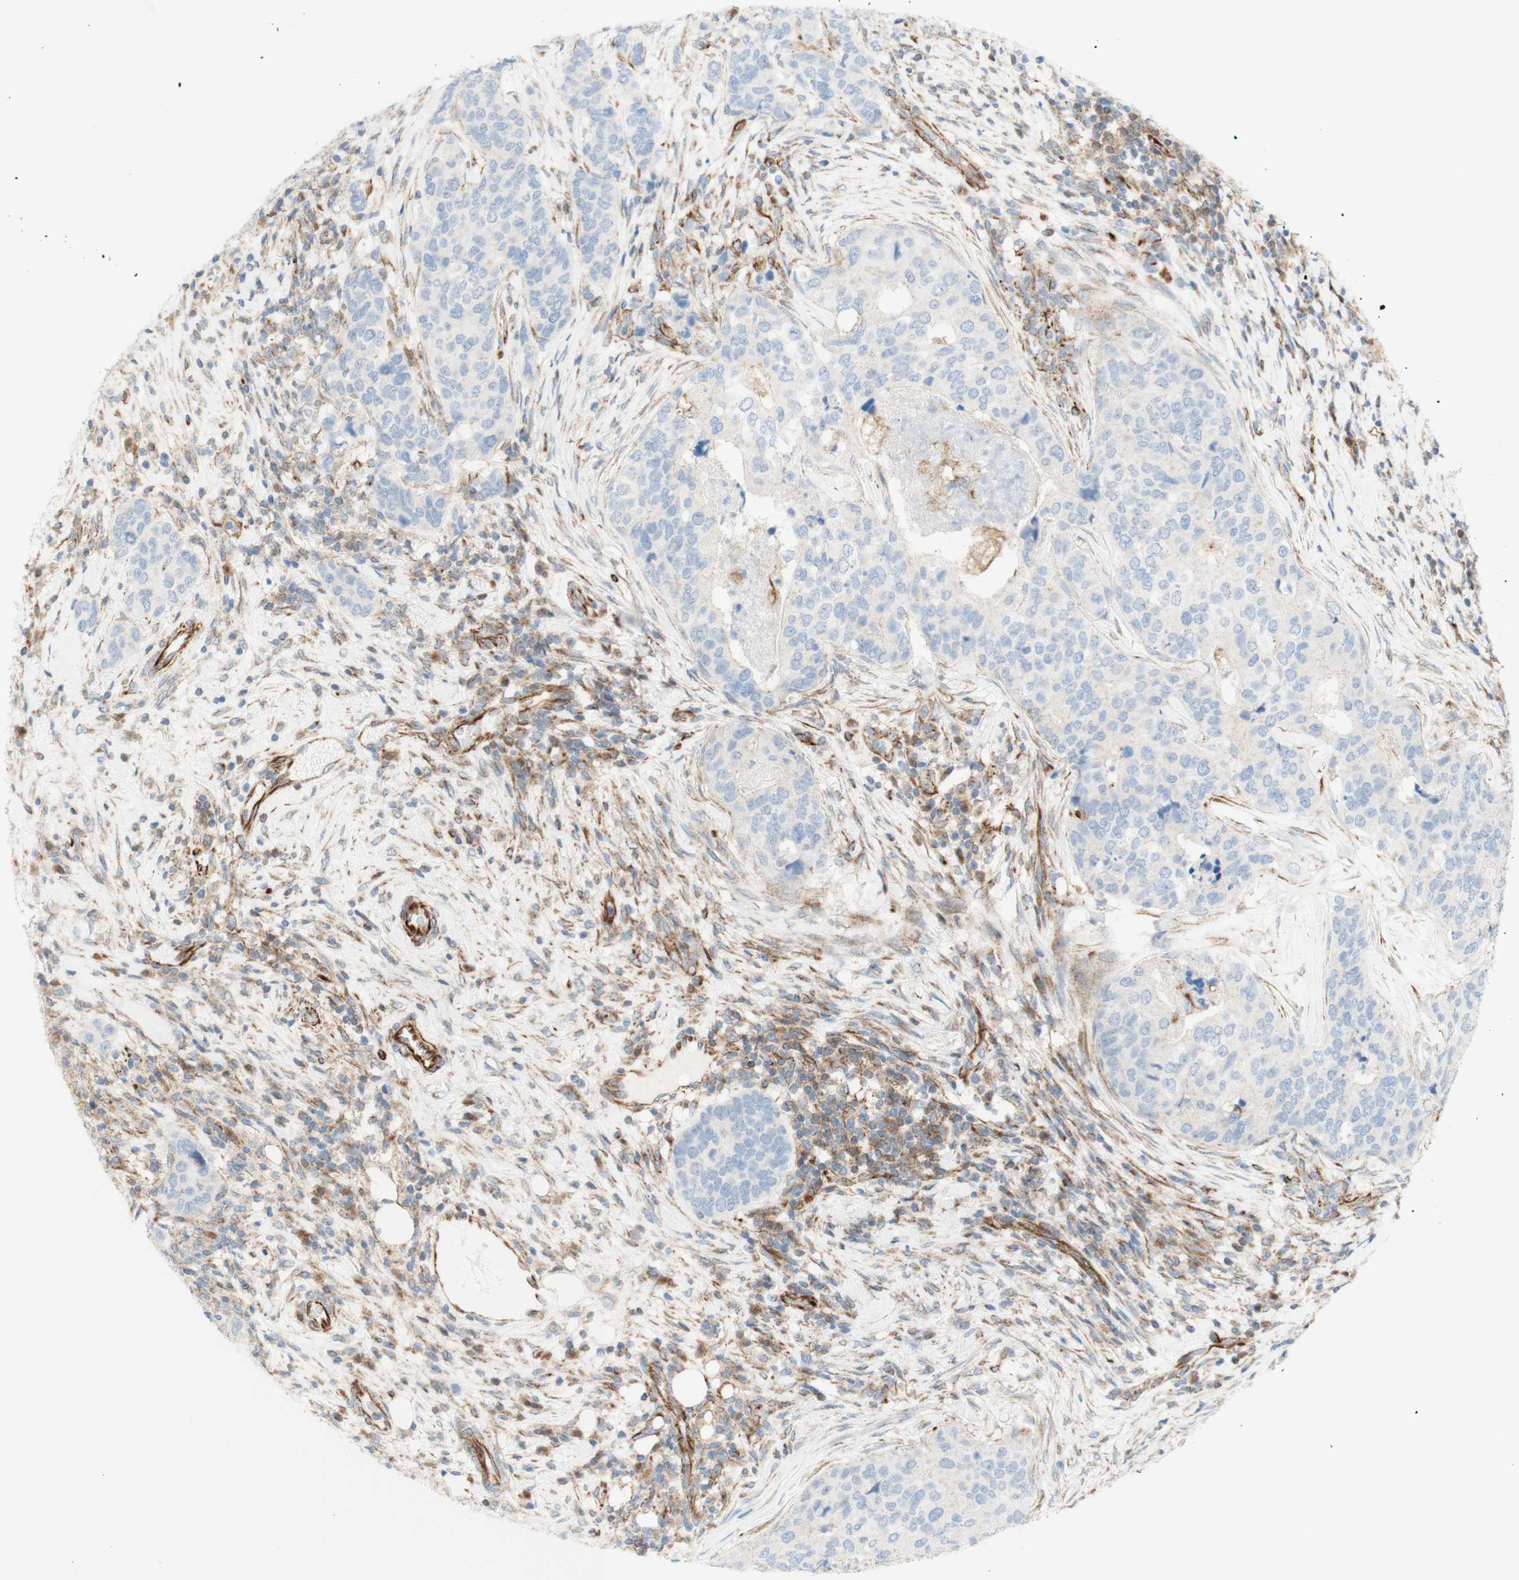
{"staining": {"intensity": "negative", "quantity": "none", "location": "none"}, "tissue": "breast cancer", "cell_type": "Tumor cells", "image_type": "cancer", "snomed": [{"axis": "morphology", "description": "Lobular carcinoma"}, {"axis": "topography", "description": "Breast"}], "caption": "Tumor cells show no significant protein expression in breast lobular carcinoma.", "gene": "POU2AF1", "patient": {"sex": "female", "age": 59}}